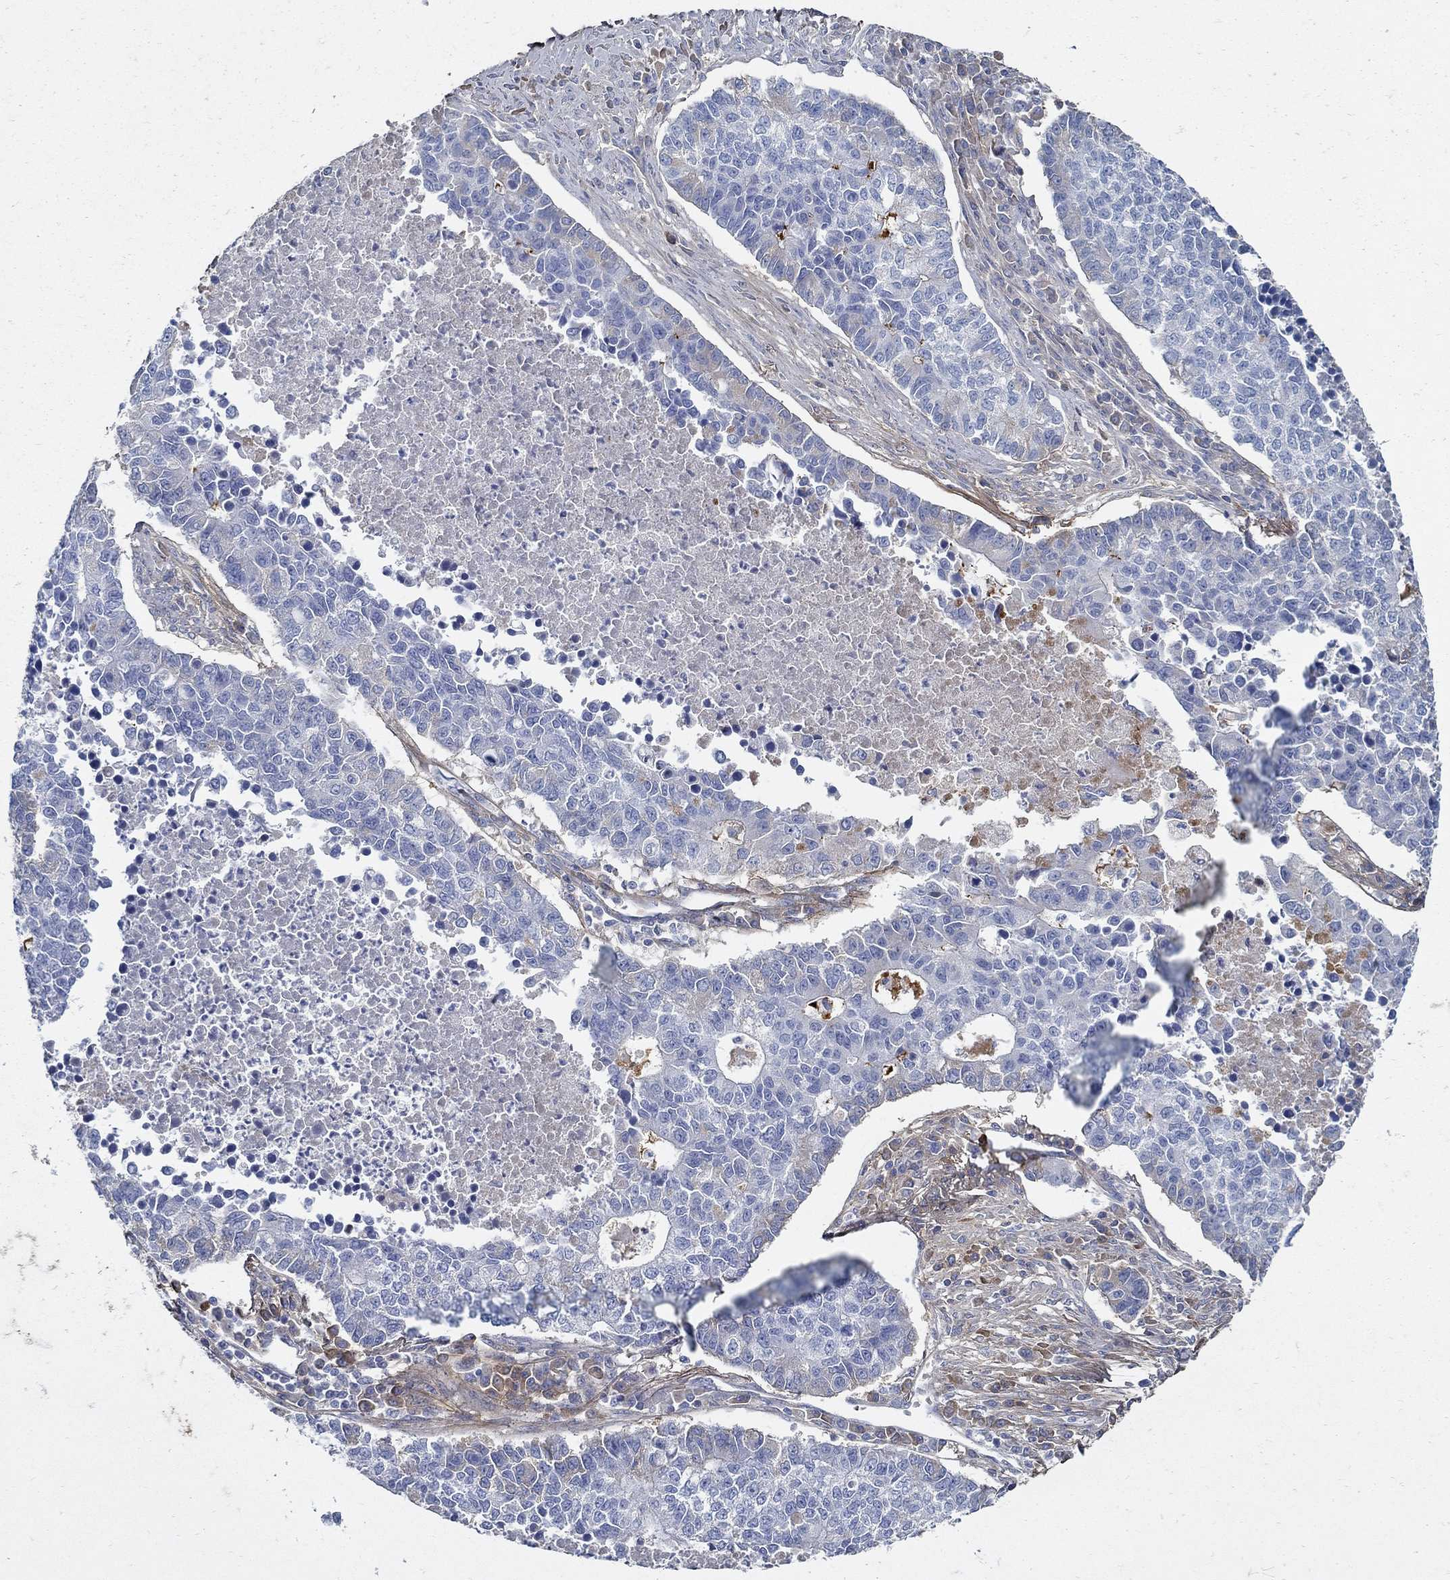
{"staining": {"intensity": "negative", "quantity": "none", "location": "none"}, "tissue": "lung cancer", "cell_type": "Tumor cells", "image_type": "cancer", "snomed": [{"axis": "morphology", "description": "Adenocarcinoma, NOS"}, {"axis": "topography", "description": "Lung"}], "caption": "High power microscopy histopathology image of an immunohistochemistry (IHC) image of lung cancer, revealing no significant staining in tumor cells.", "gene": "TGFBI", "patient": {"sex": "male", "age": 57}}